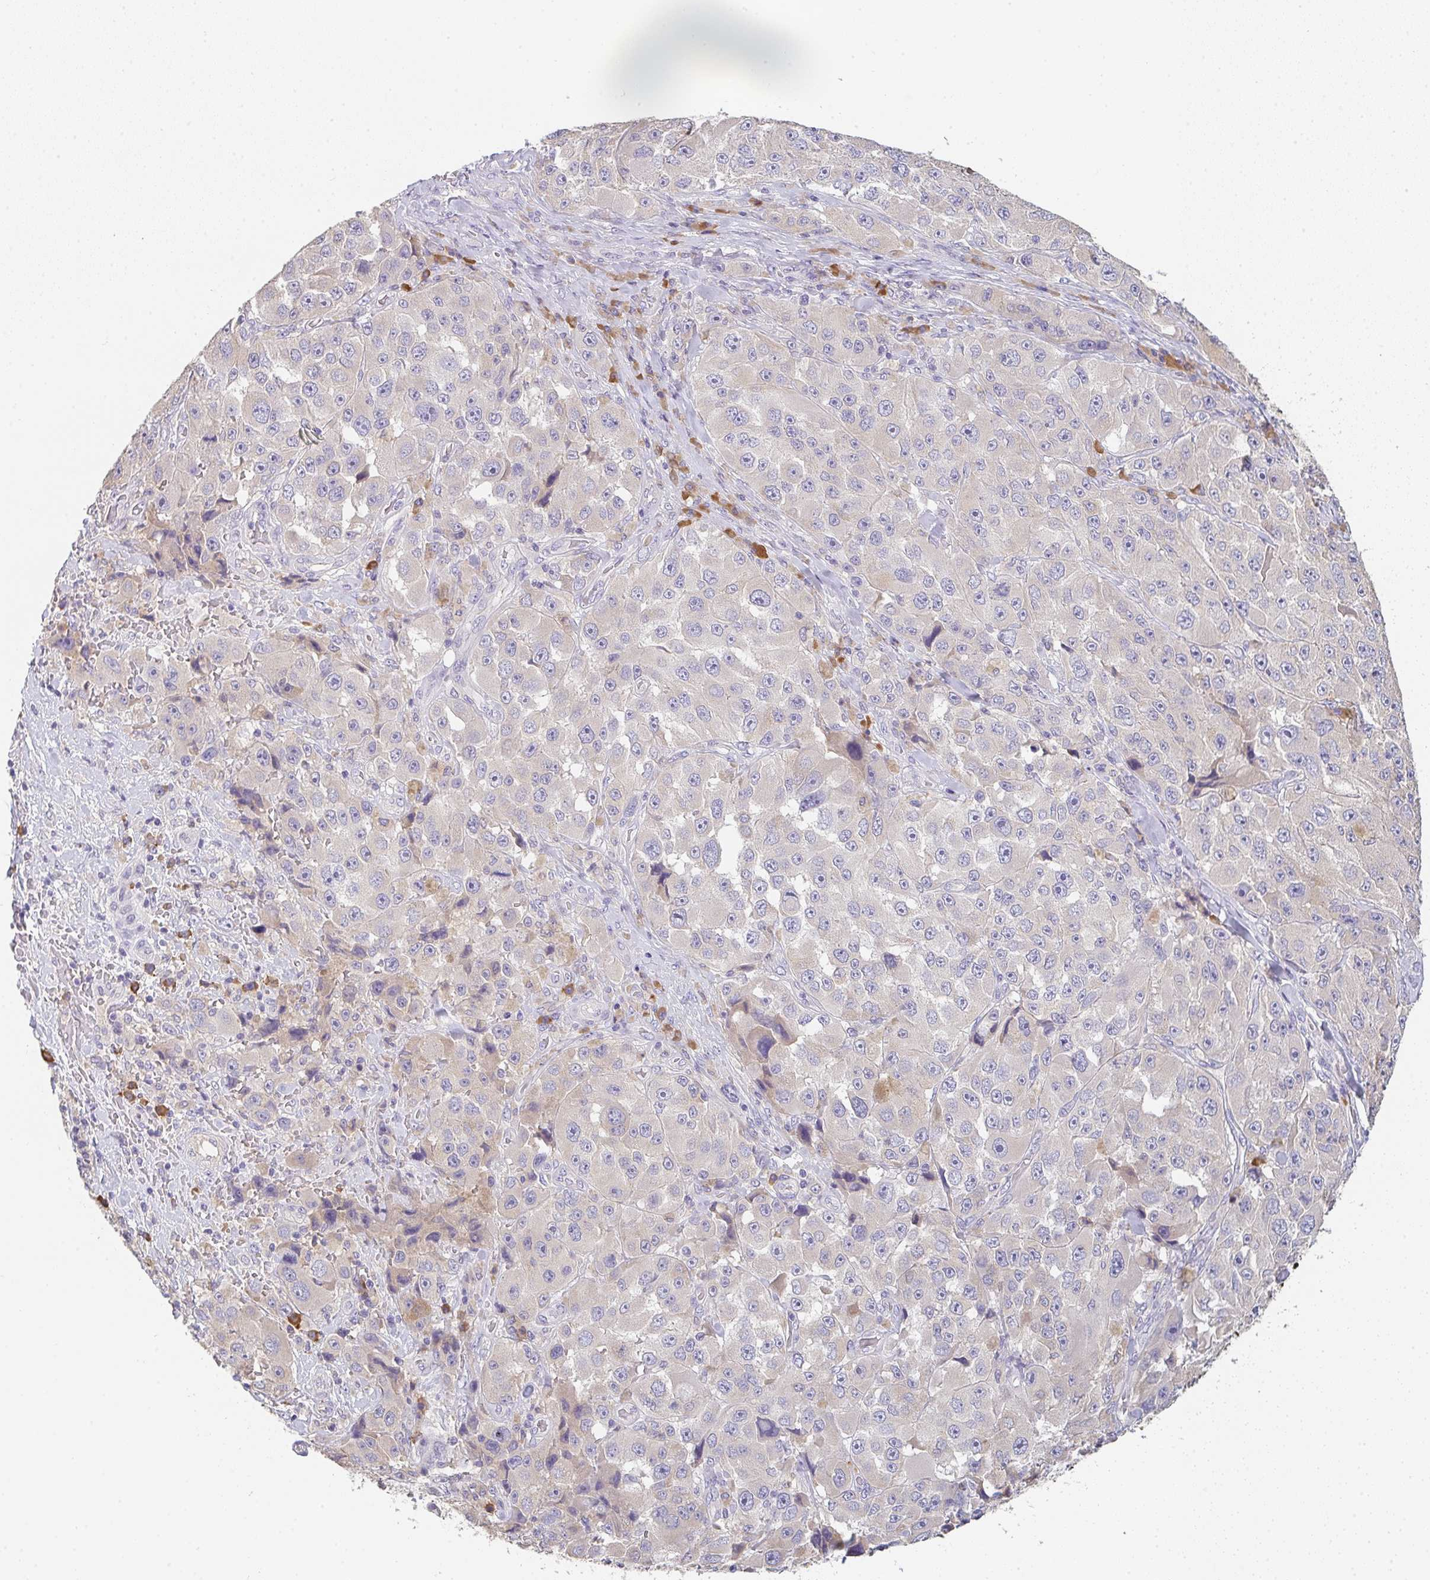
{"staining": {"intensity": "weak", "quantity": "<25%", "location": "cytoplasmic/membranous"}, "tissue": "melanoma", "cell_type": "Tumor cells", "image_type": "cancer", "snomed": [{"axis": "morphology", "description": "Malignant melanoma, Metastatic site"}, {"axis": "topography", "description": "Lymph node"}], "caption": "An IHC photomicrograph of melanoma is shown. There is no staining in tumor cells of melanoma.", "gene": "ZNF215", "patient": {"sex": "male", "age": 62}}